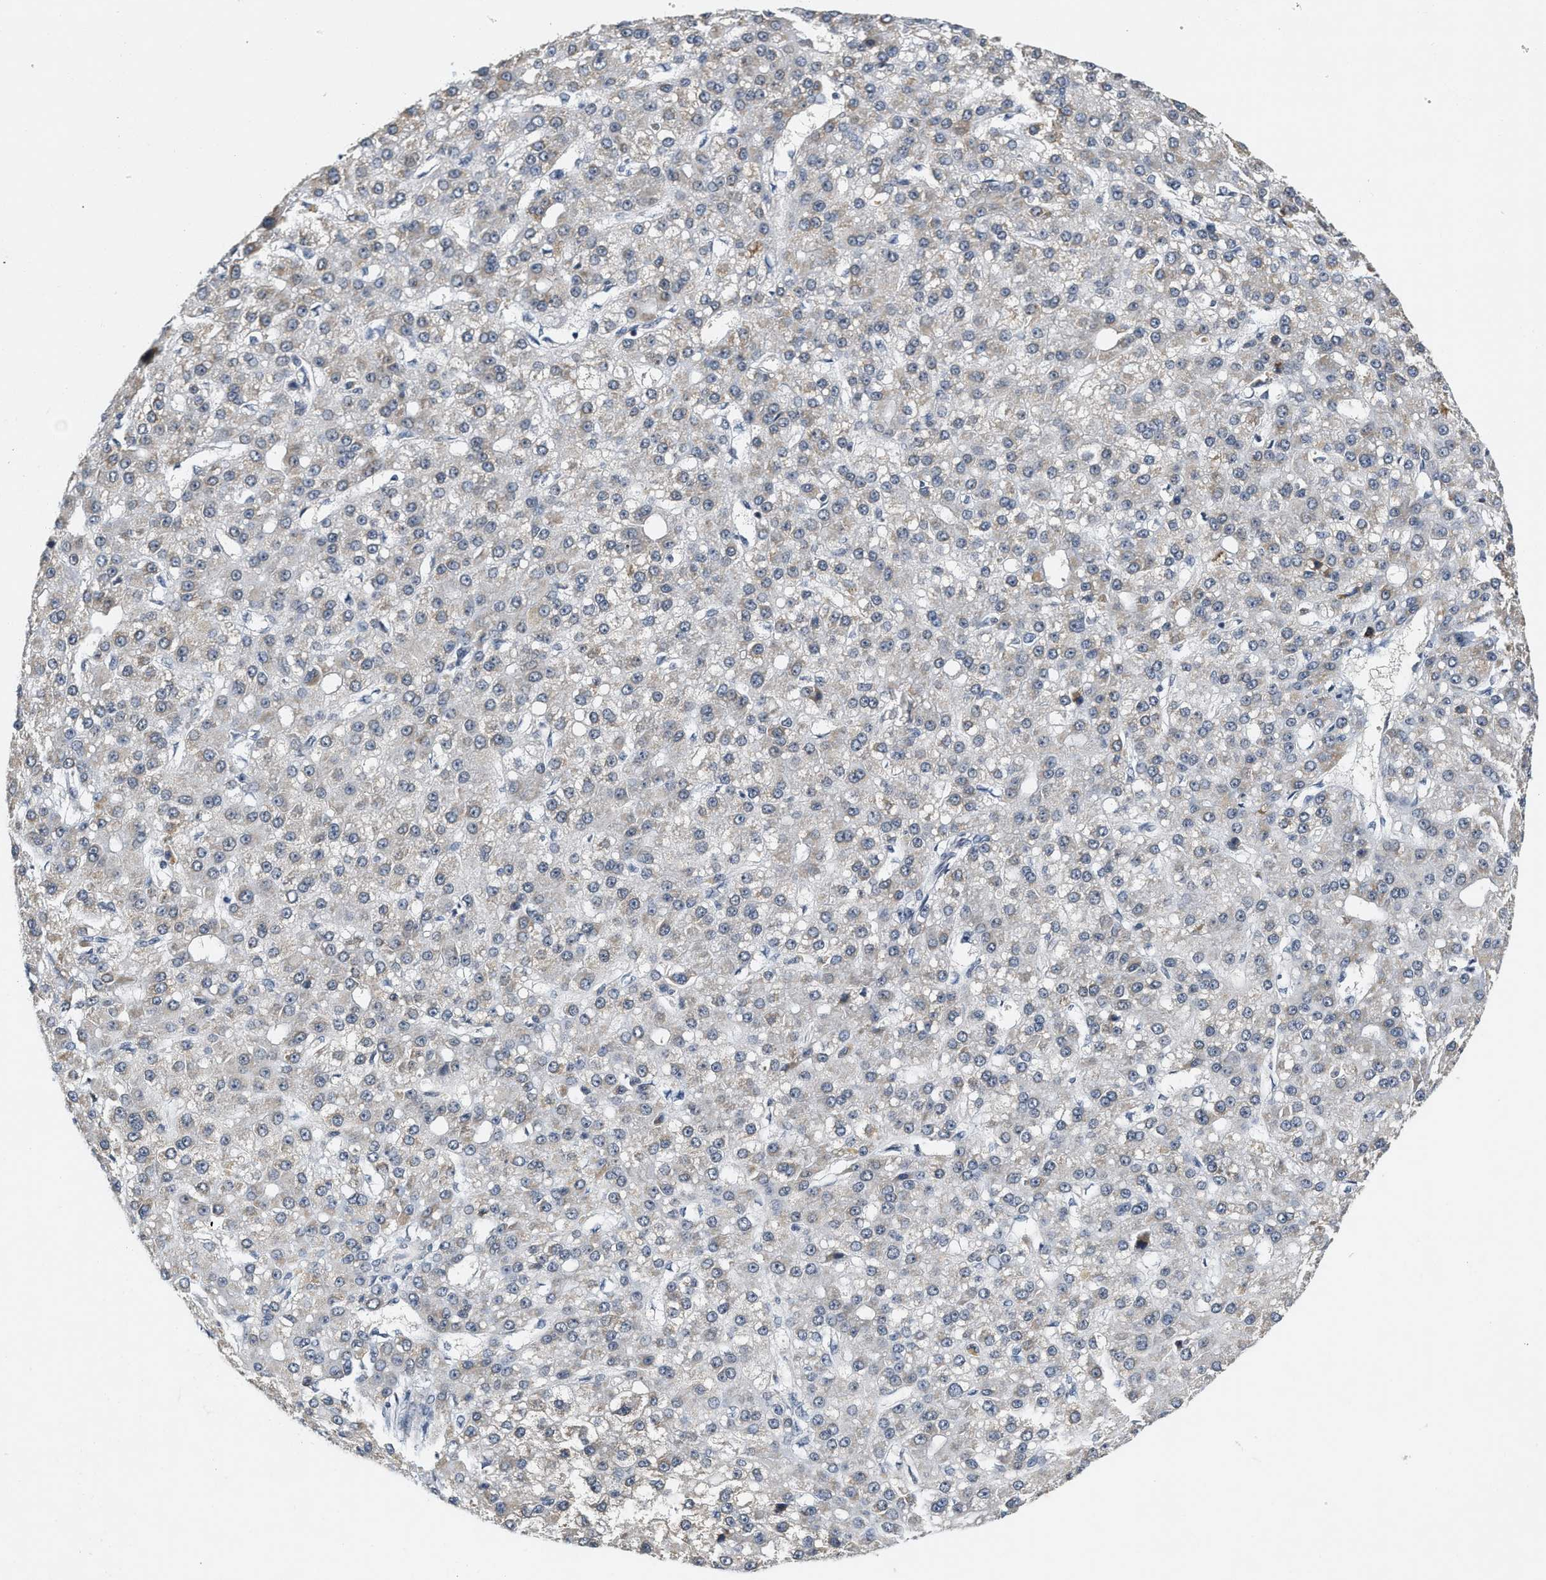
{"staining": {"intensity": "weak", "quantity": ">75%", "location": "cytoplasmic/membranous"}, "tissue": "liver cancer", "cell_type": "Tumor cells", "image_type": "cancer", "snomed": [{"axis": "morphology", "description": "Carcinoma, Hepatocellular, NOS"}, {"axis": "topography", "description": "Liver"}], "caption": "Liver hepatocellular carcinoma tissue reveals weak cytoplasmic/membranous staining in about >75% of tumor cells Nuclei are stained in blue.", "gene": "GIGYF1", "patient": {"sex": "male", "age": 67}}